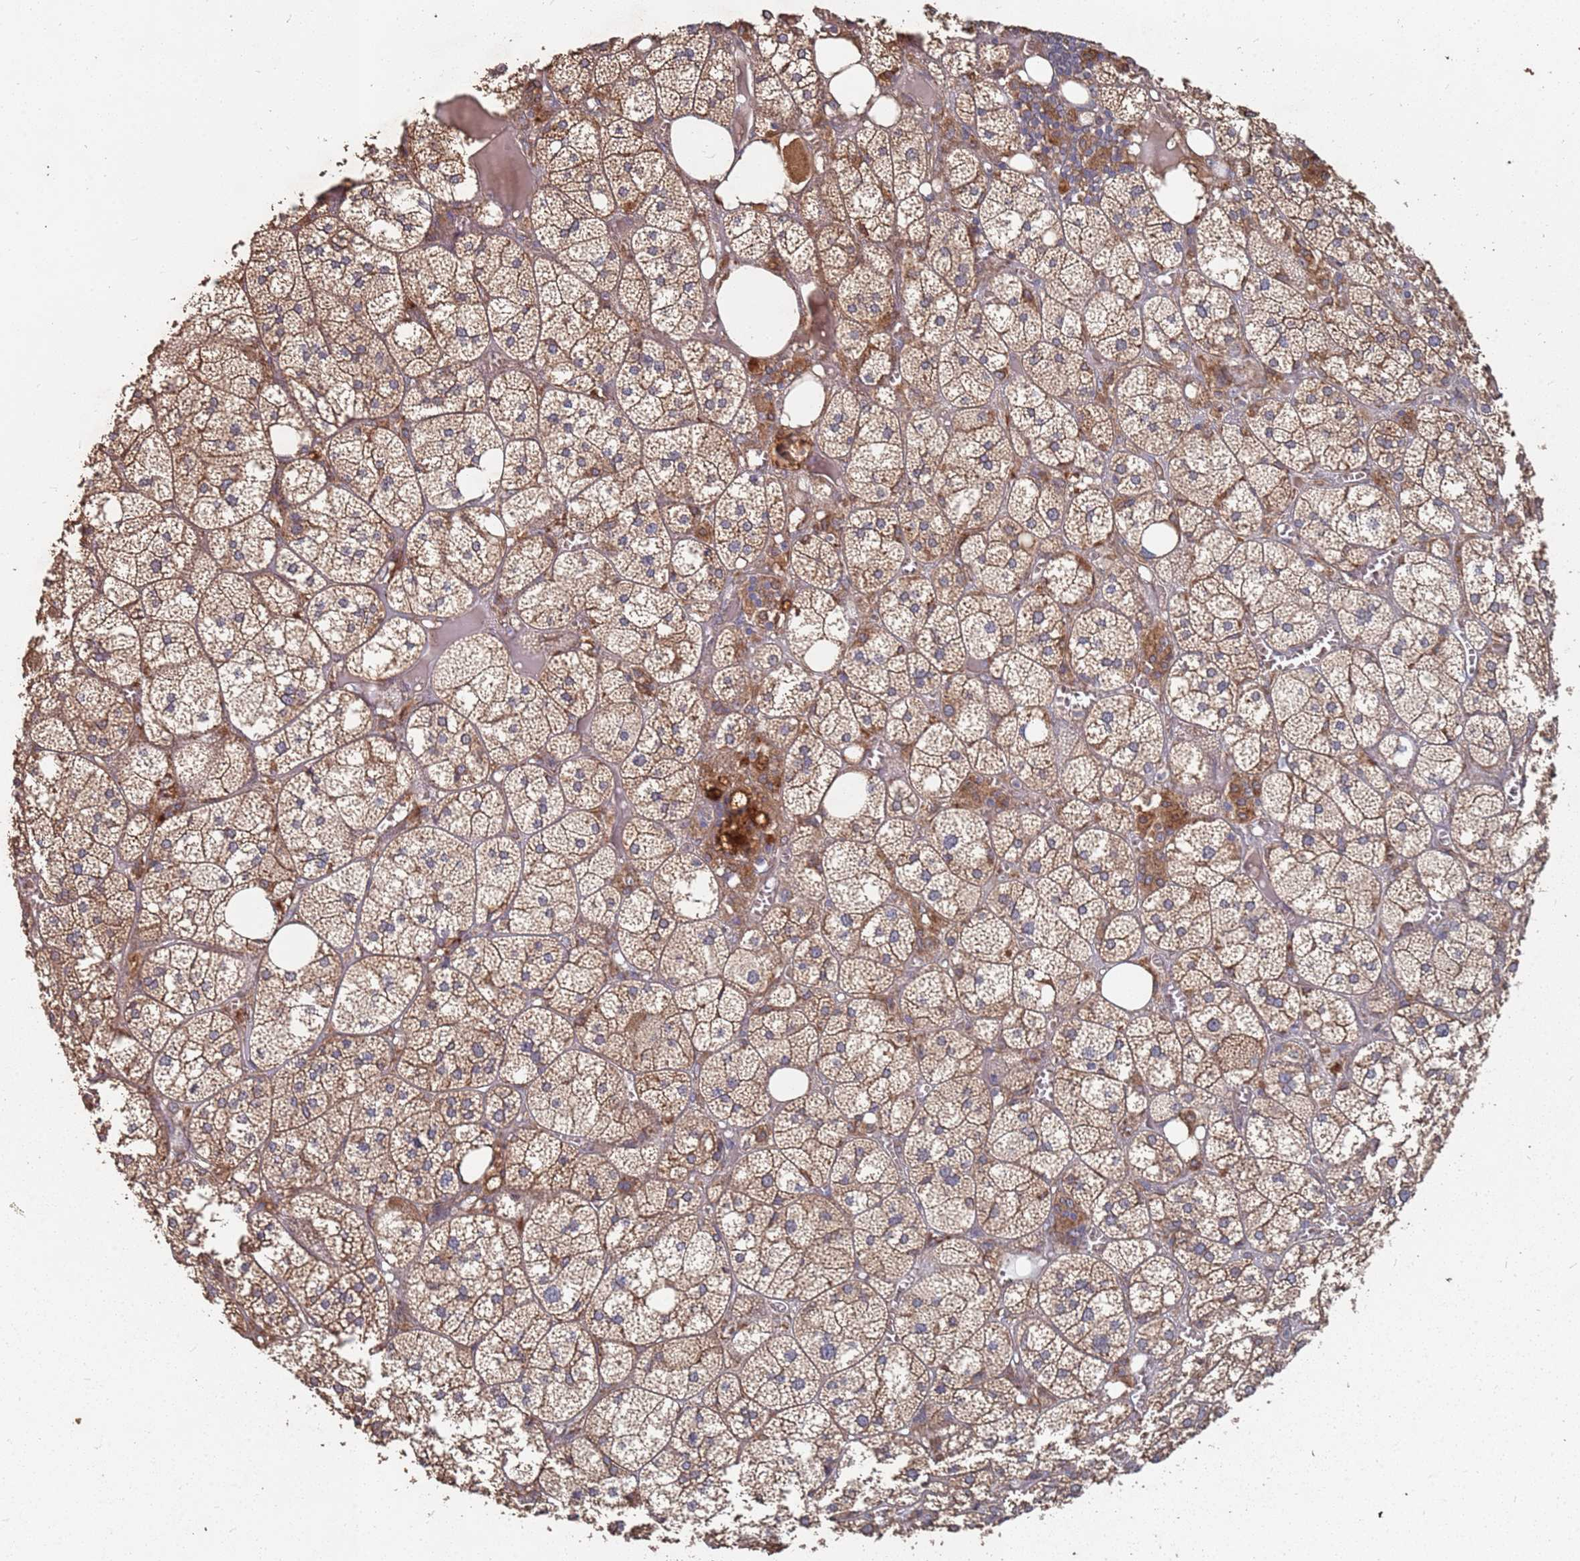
{"staining": {"intensity": "moderate", "quantity": ">75%", "location": "cytoplasmic/membranous"}, "tissue": "adrenal gland", "cell_type": "Glandular cells", "image_type": "normal", "snomed": [{"axis": "morphology", "description": "Normal tissue, NOS"}, {"axis": "topography", "description": "Adrenal gland"}], "caption": "Protein staining by immunohistochemistry demonstrates moderate cytoplasmic/membranous staining in approximately >75% of glandular cells in normal adrenal gland.", "gene": "ATG5", "patient": {"sex": "female", "age": 61}}